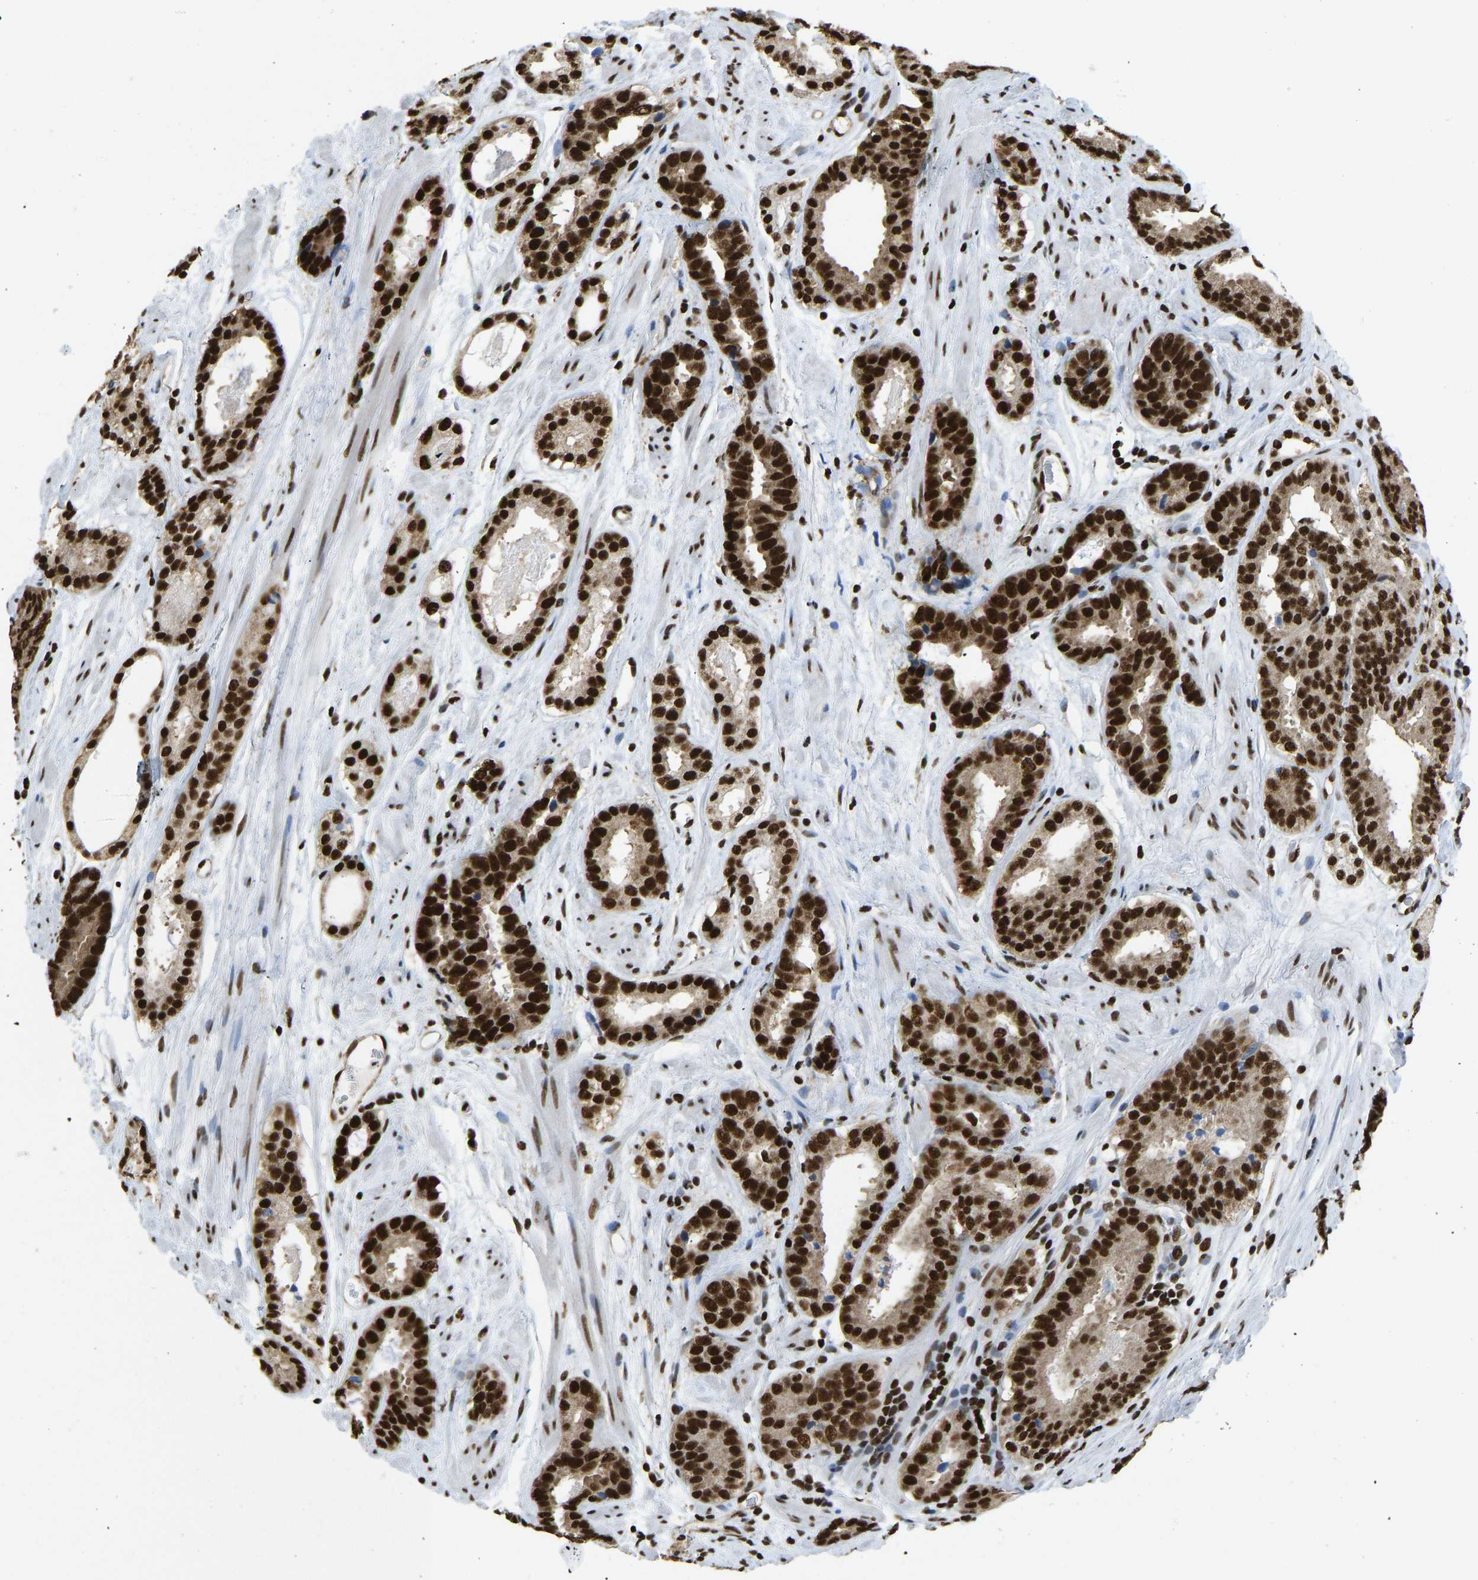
{"staining": {"intensity": "strong", "quantity": ">75%", "location": "cytoplasmic/membranous,nuclear"}, "tissue": "prostate cancer", "cell_type": "Tumor cells", "image_type": "cancer", "snomed": [{"axis": "morphology", "description": "Adenocarcinoma, Low grade"}, {"axis": "topography", "description": "Prostate"}], "caption": "About >75% of tumor cells in adenocarcinoma (low-grade) (prostate) reveal strong cytoplasmic/membranous and nuclear protein positivity as visualized by brown immunohistochemical staining.", "gene": "ZSCAN20", "patient": {"sex": "male", "age": 69}}